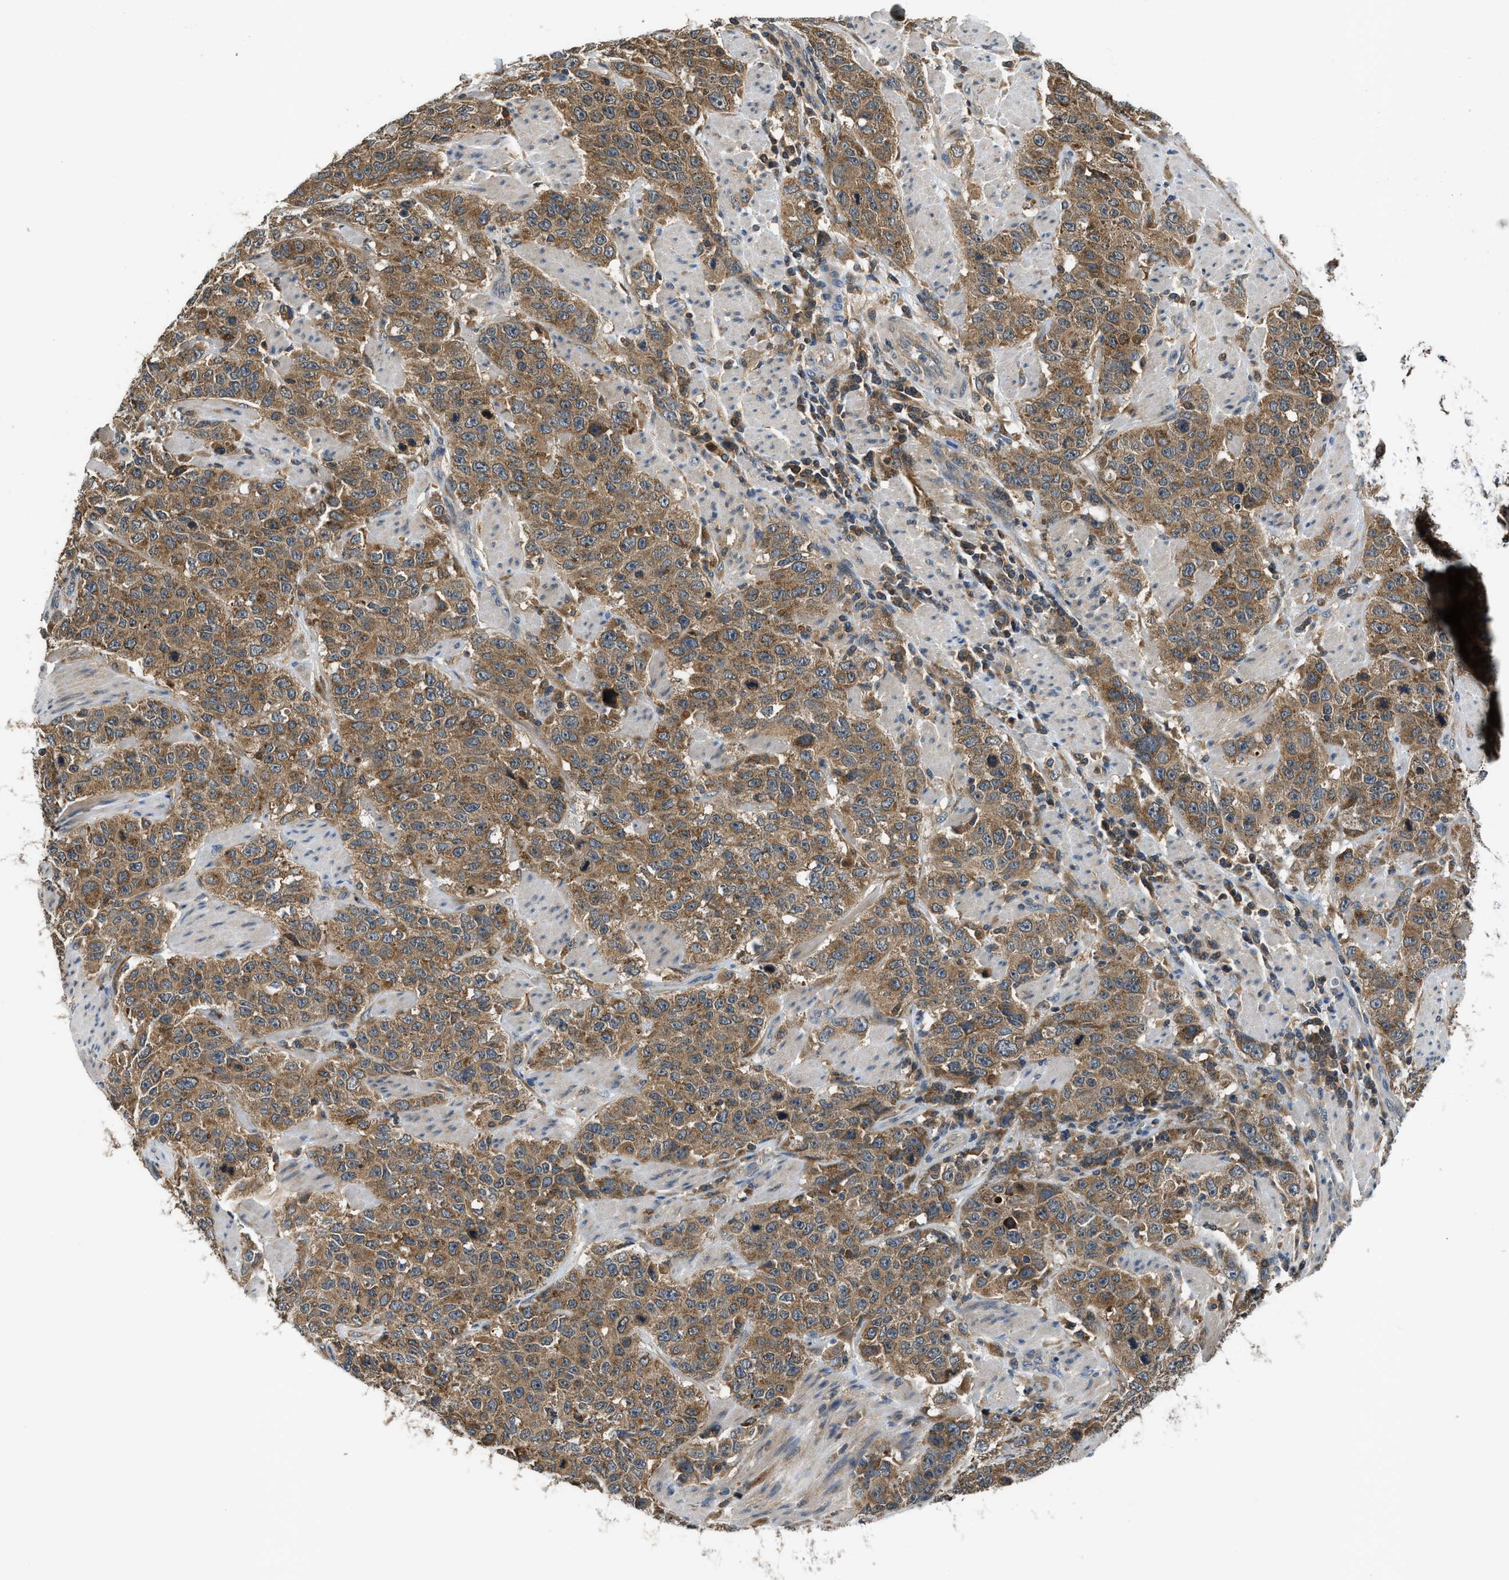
{"staining": {"intensity": "moderate", "quantity": ">75%", "location": "cytoplasmic/membranous"}, "tissue": "stomach cancer", "cell_type": "Tumor cells", "image_type": "cancer", "snomed": [{"axis": "morphology", "description": "Adenocarcinoma, NOS"}, {"axis": "topography", "description": "Stomach"}], "caption": "Protein analysis of adenocarcinoma (stomach) tissue displays moderate cytoplasmic/membranous staining in about >75% of tumor cells.", "gene": "PAFAH2", "patient": {"sex": "male", "age": 48}}